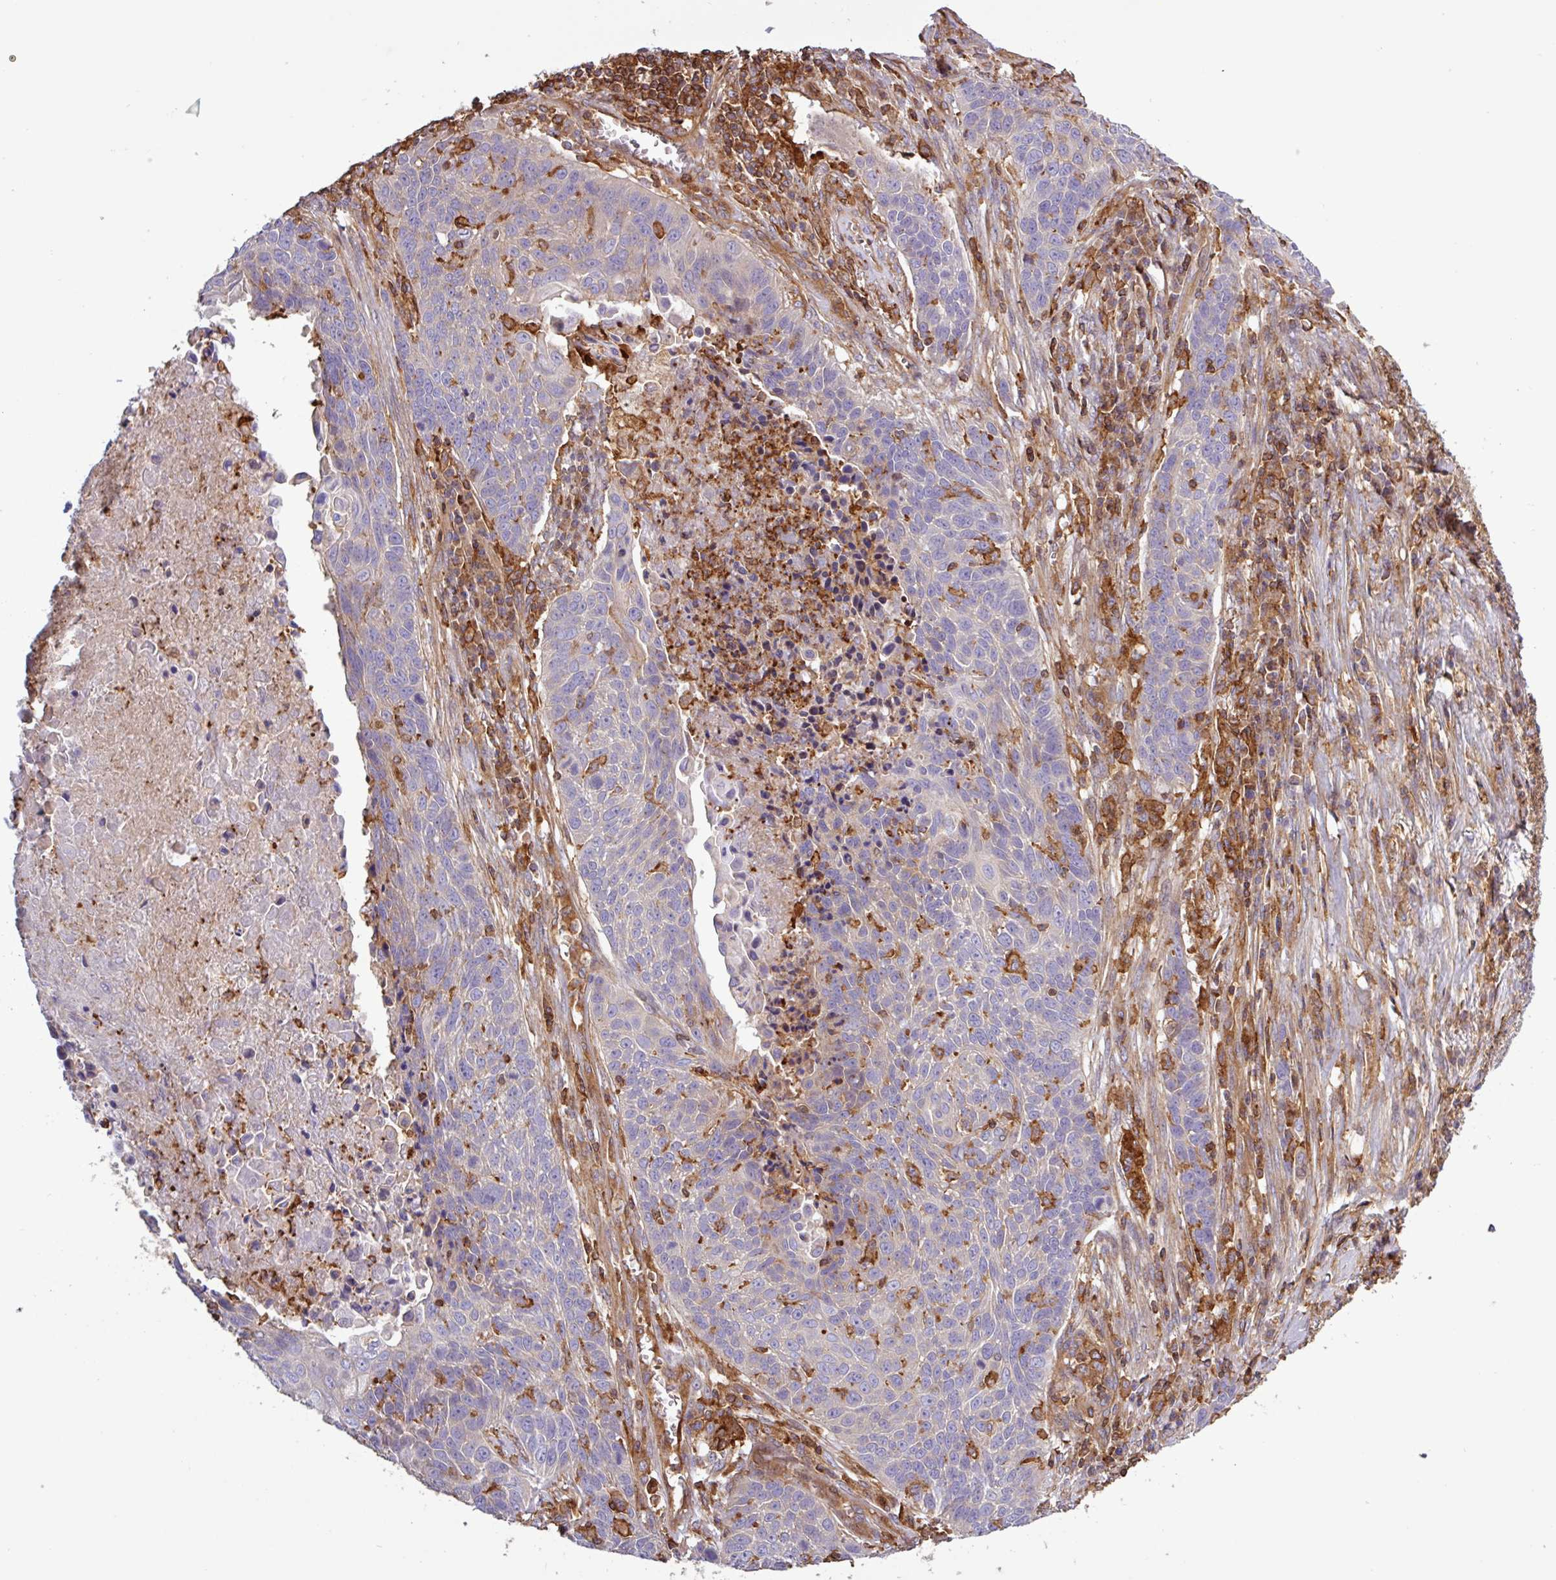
{"staining": {"intensity": "negative", "quantity": "none", "location": "none"}, "tissue": "lung cancer", "cell_type": "Tumor cells", "image_type": "cancer", "snomed": [{"axis": "morphology", "description": "Squamous cell carcinoma, NOS"}, {"axis": "topography", "description": "Lung"}], "caption": "High power microscopy micrograph of an immunohistochemistry image of lung cancer (squamous cell carcinoma), revealing no significant positivity in tumor cells. Brightfield microscopy of immunohistochemistry (IHC) stained with DAB (brown) and hematoxylin (blue), captured at high magnification.", "gene": "ACTR3", "patient": {"sex": "male", "age": 78}}